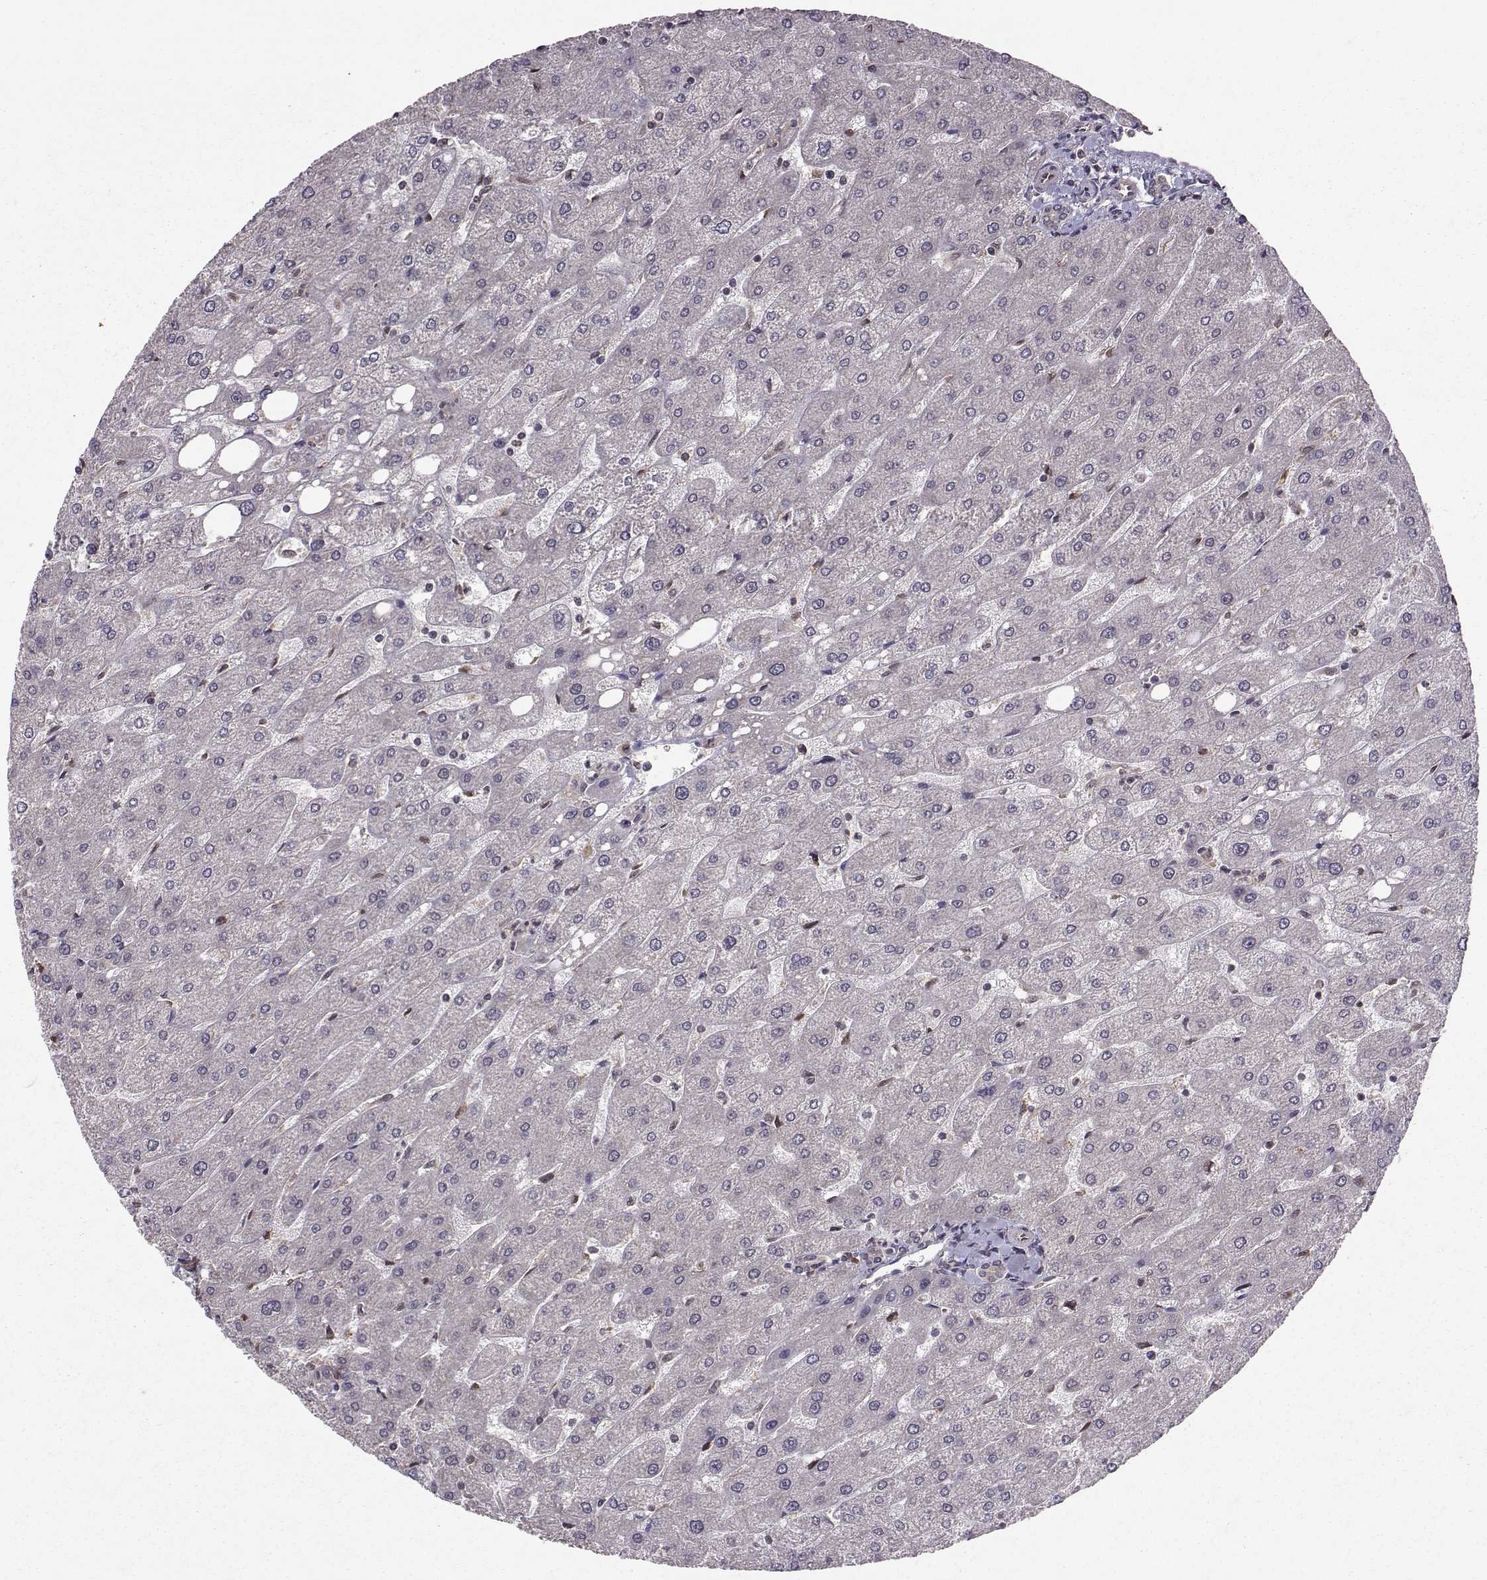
{"staining": {"intensity": "negative", "quantity": "none", "location": "none"}, "tissue": "liver", "cell_type": "Cholangiocytes", "image_type": "normal", "snomed": [{"axis": "morphology", "description": "Normal tissue, NOS"}, {"axis": "topography", "description": "Liver"}], "caption": "High magnification brightfield microscopy of benign liver stained with DAB (brown) and counterstained with hematoxylin (blue): cholangiocytes show no significant positivity. (DAB IHC visualized using brightfield microscopy, high magnification).", "gene": "PPP2R2A", "patient": {"sex": "male", "age": 67}}